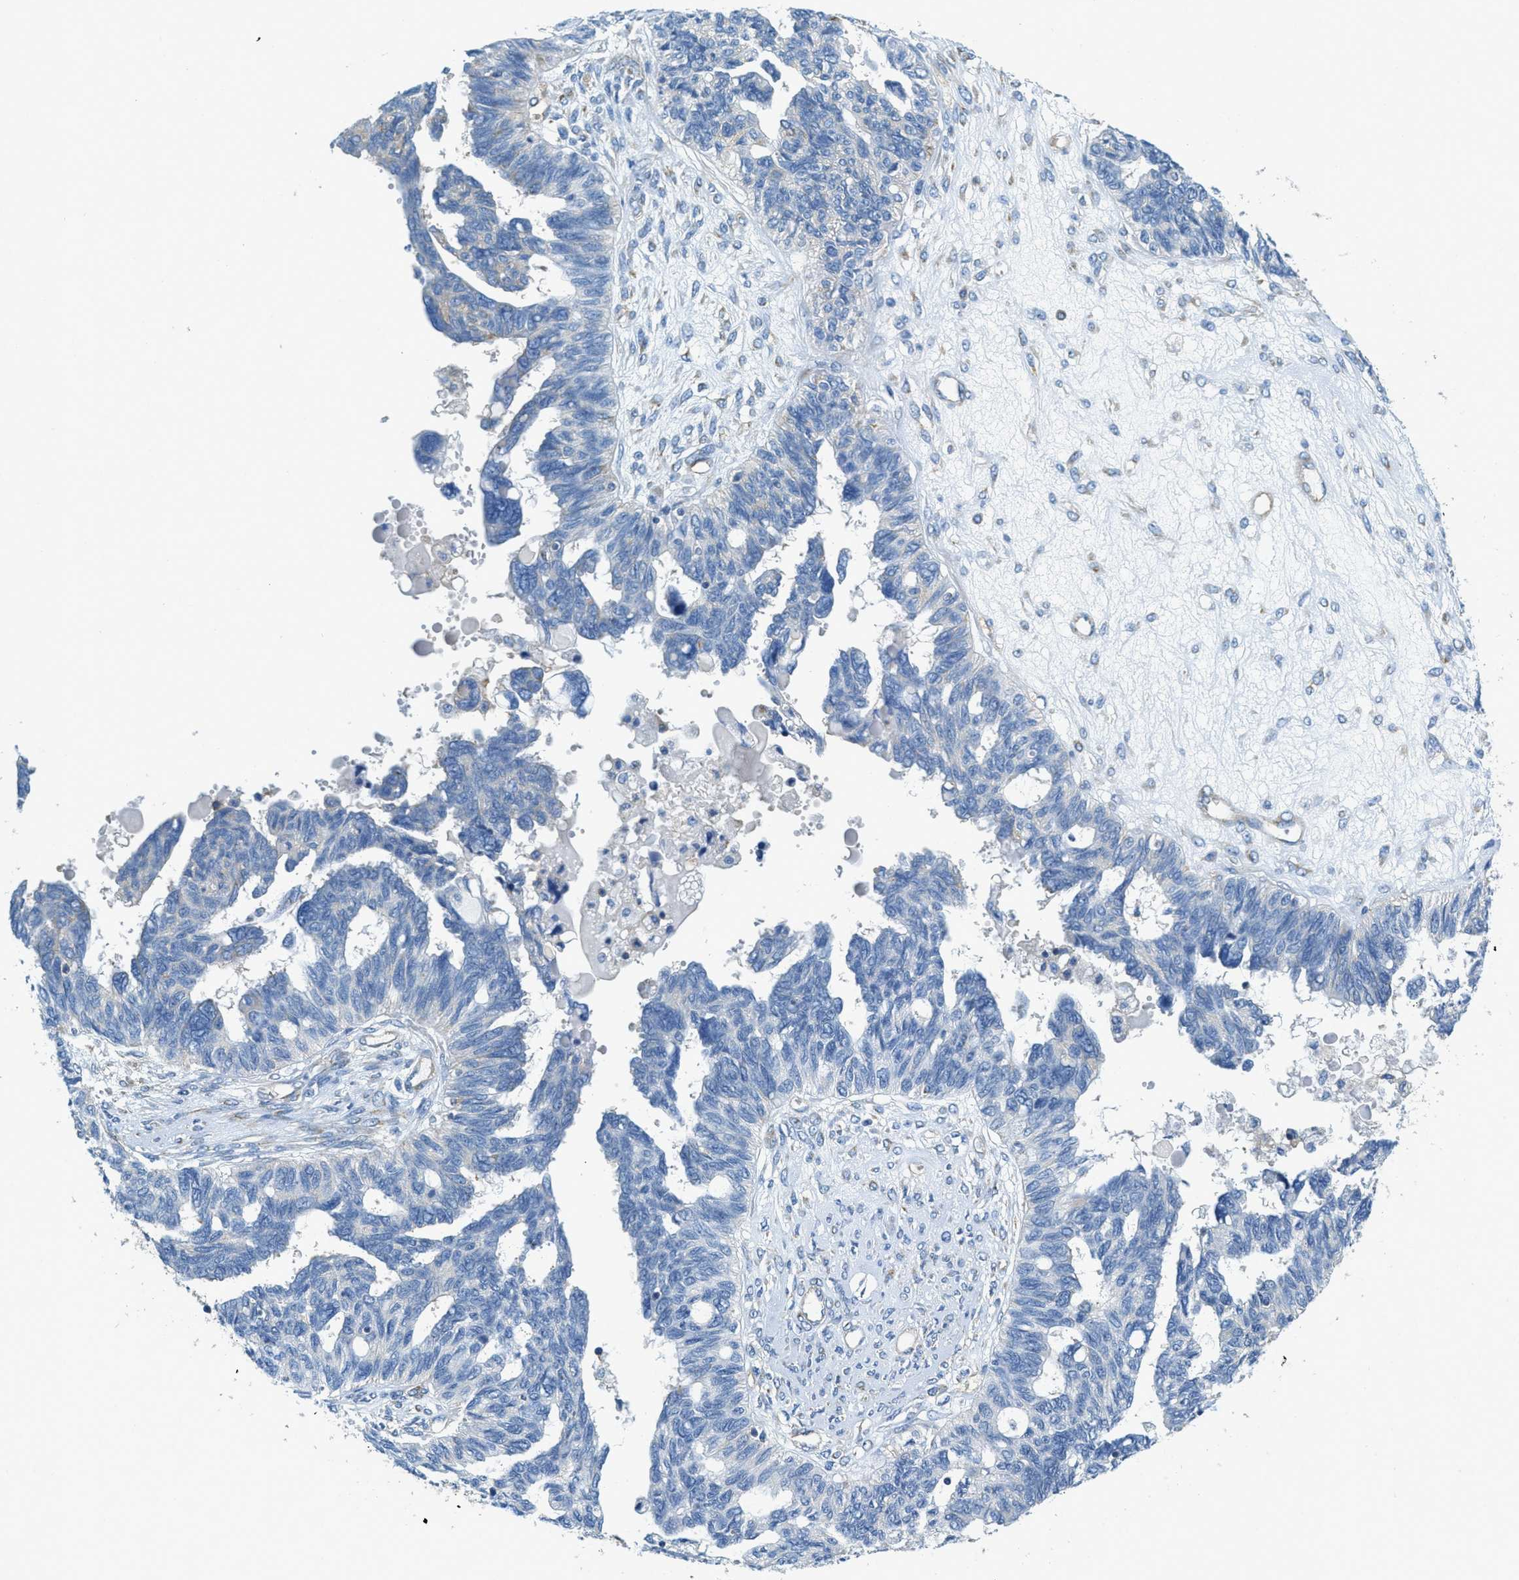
{"staining": {"intensity": "moderate", "quantity": "<25%", "location": "cytoplasmic/membranous"}, "tissue": "ovarian cancer", "cell_type": "Tumor cells", "image_type": "cancer", "snomed": [{"axis": "morphology", "description": "Cystadenocarcinoma, serous, NOS"}, {"axis": "topography", "description": "Ovary"}], "caption": "Tumor cells show low levels of moderate cytoplasmic/membranous staining in approximately <25% of cells in ovarian serous cystadenocarcinoma.", "gene": "AP2B1", "patient": {"sex": "female", "age": 79}}